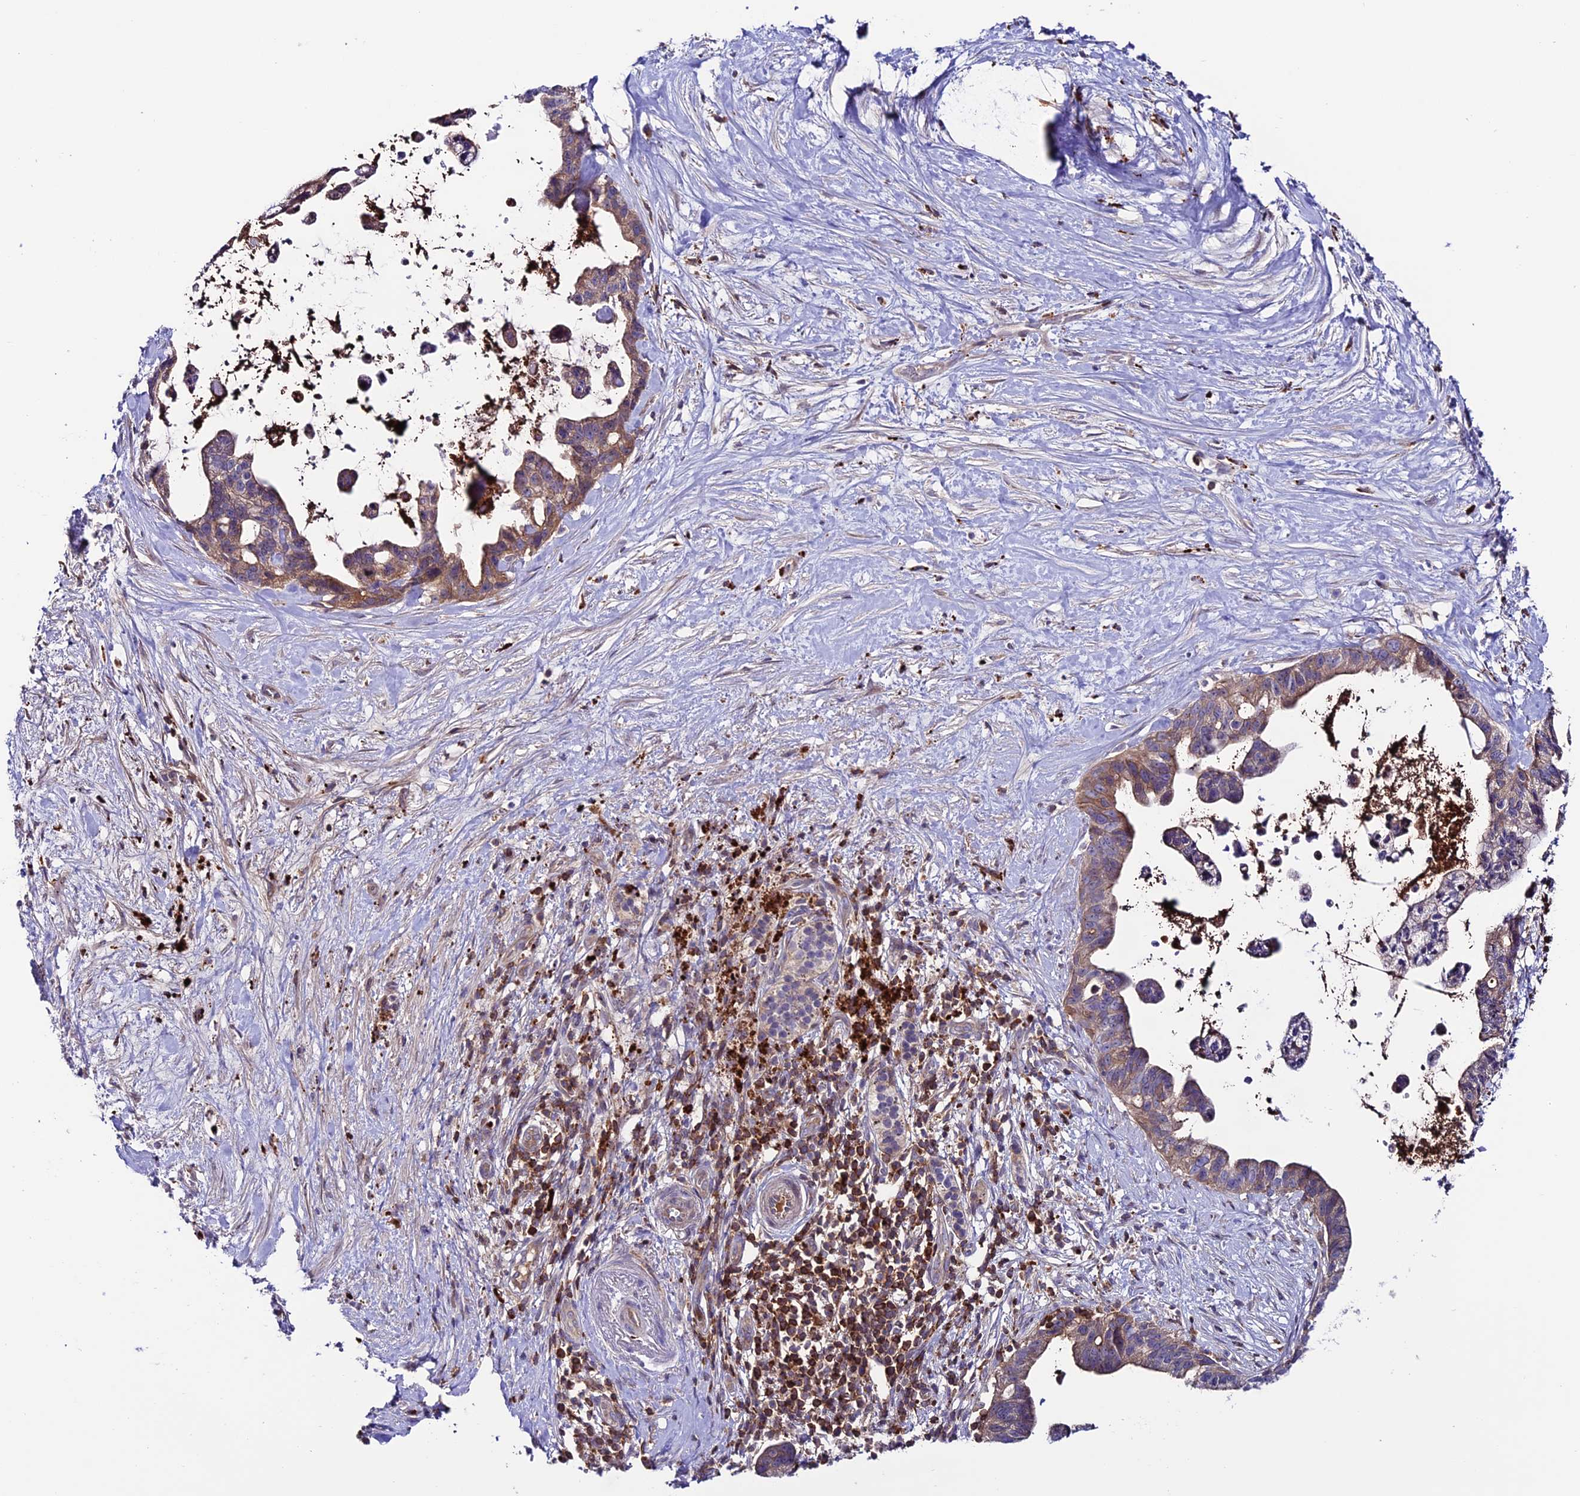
{"staining": {"intensity": "weak", "quantity": "25%-75%", "location": "cytoplasmic/membranous"}, "tissue": "pancreatic cancer", "cell_type": "Tumor cells", "image_type": "cancer", "snomed": [{"axis": "morphology", "description": "Adenocarcinoma, NOS"}, {"axis": "topography", "description": "Pancreas"}], "caption": "Weak cytoplasmic/membranous protein positivity is present in approximately 25%-75% of tumor cells in pancreatic cancer.", "gene": "ARHGEF18", "patient": {"sex": "female", "age": 83}}